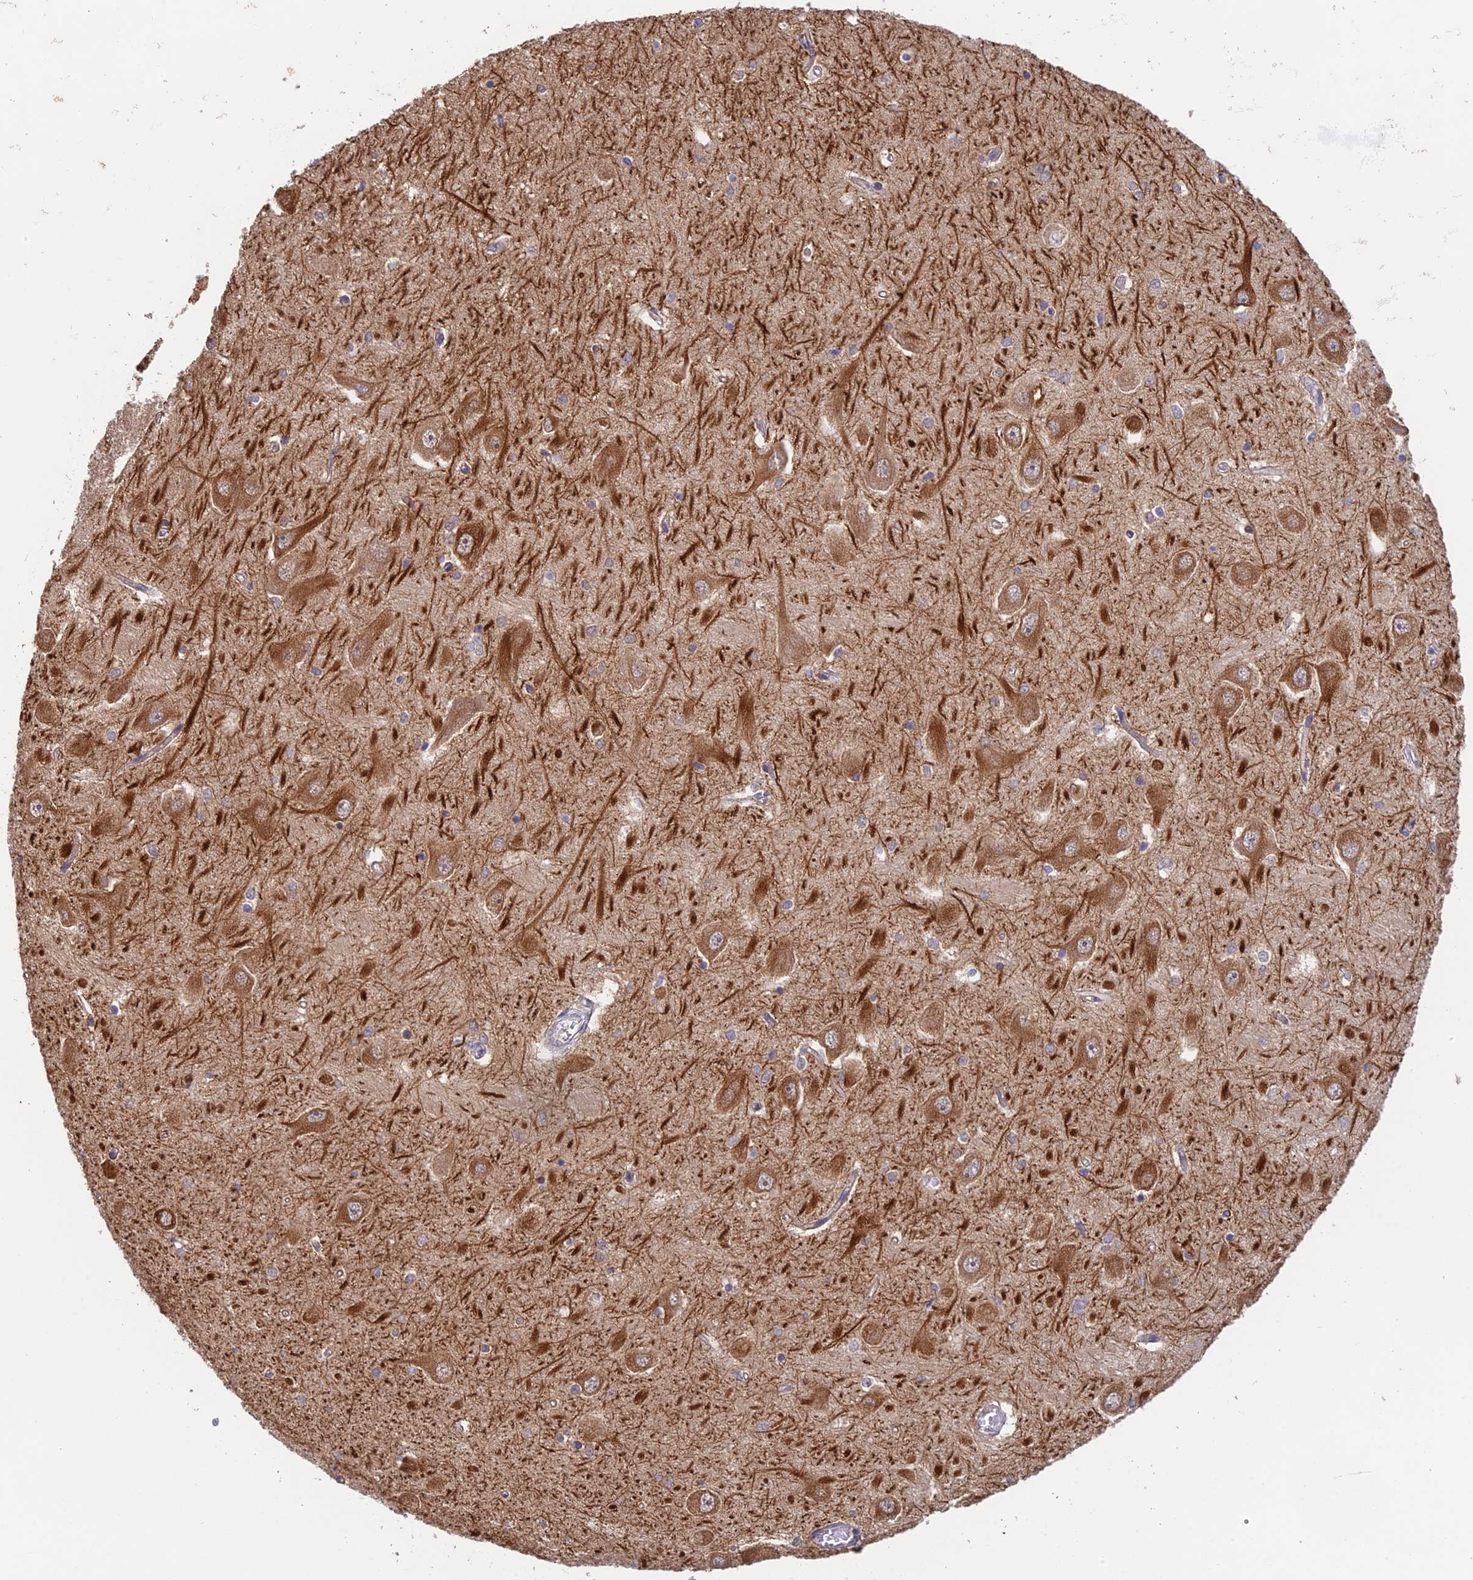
{"staining": {"intensity": "strong", "quantity": "<25%", "location": "cytoplasmic/membranous"}, "tissue": "hippocampus", "cell_type": "Glial cells", "image_type": "normal", "snomed": [{"axis": "morphology", "description": "Normal tissue, NOS"}, {"axis": "topography", "description": "Hippocampus"}], "caption": "Immunohistochemistry (IHC) of unremarkable human hippocampus reveals medium levels of strong cytoplasmic/membranous expression in about <25% of glial cells.", "gene": "MRPL17", "patient": {"sex": "male", "age": 45}}